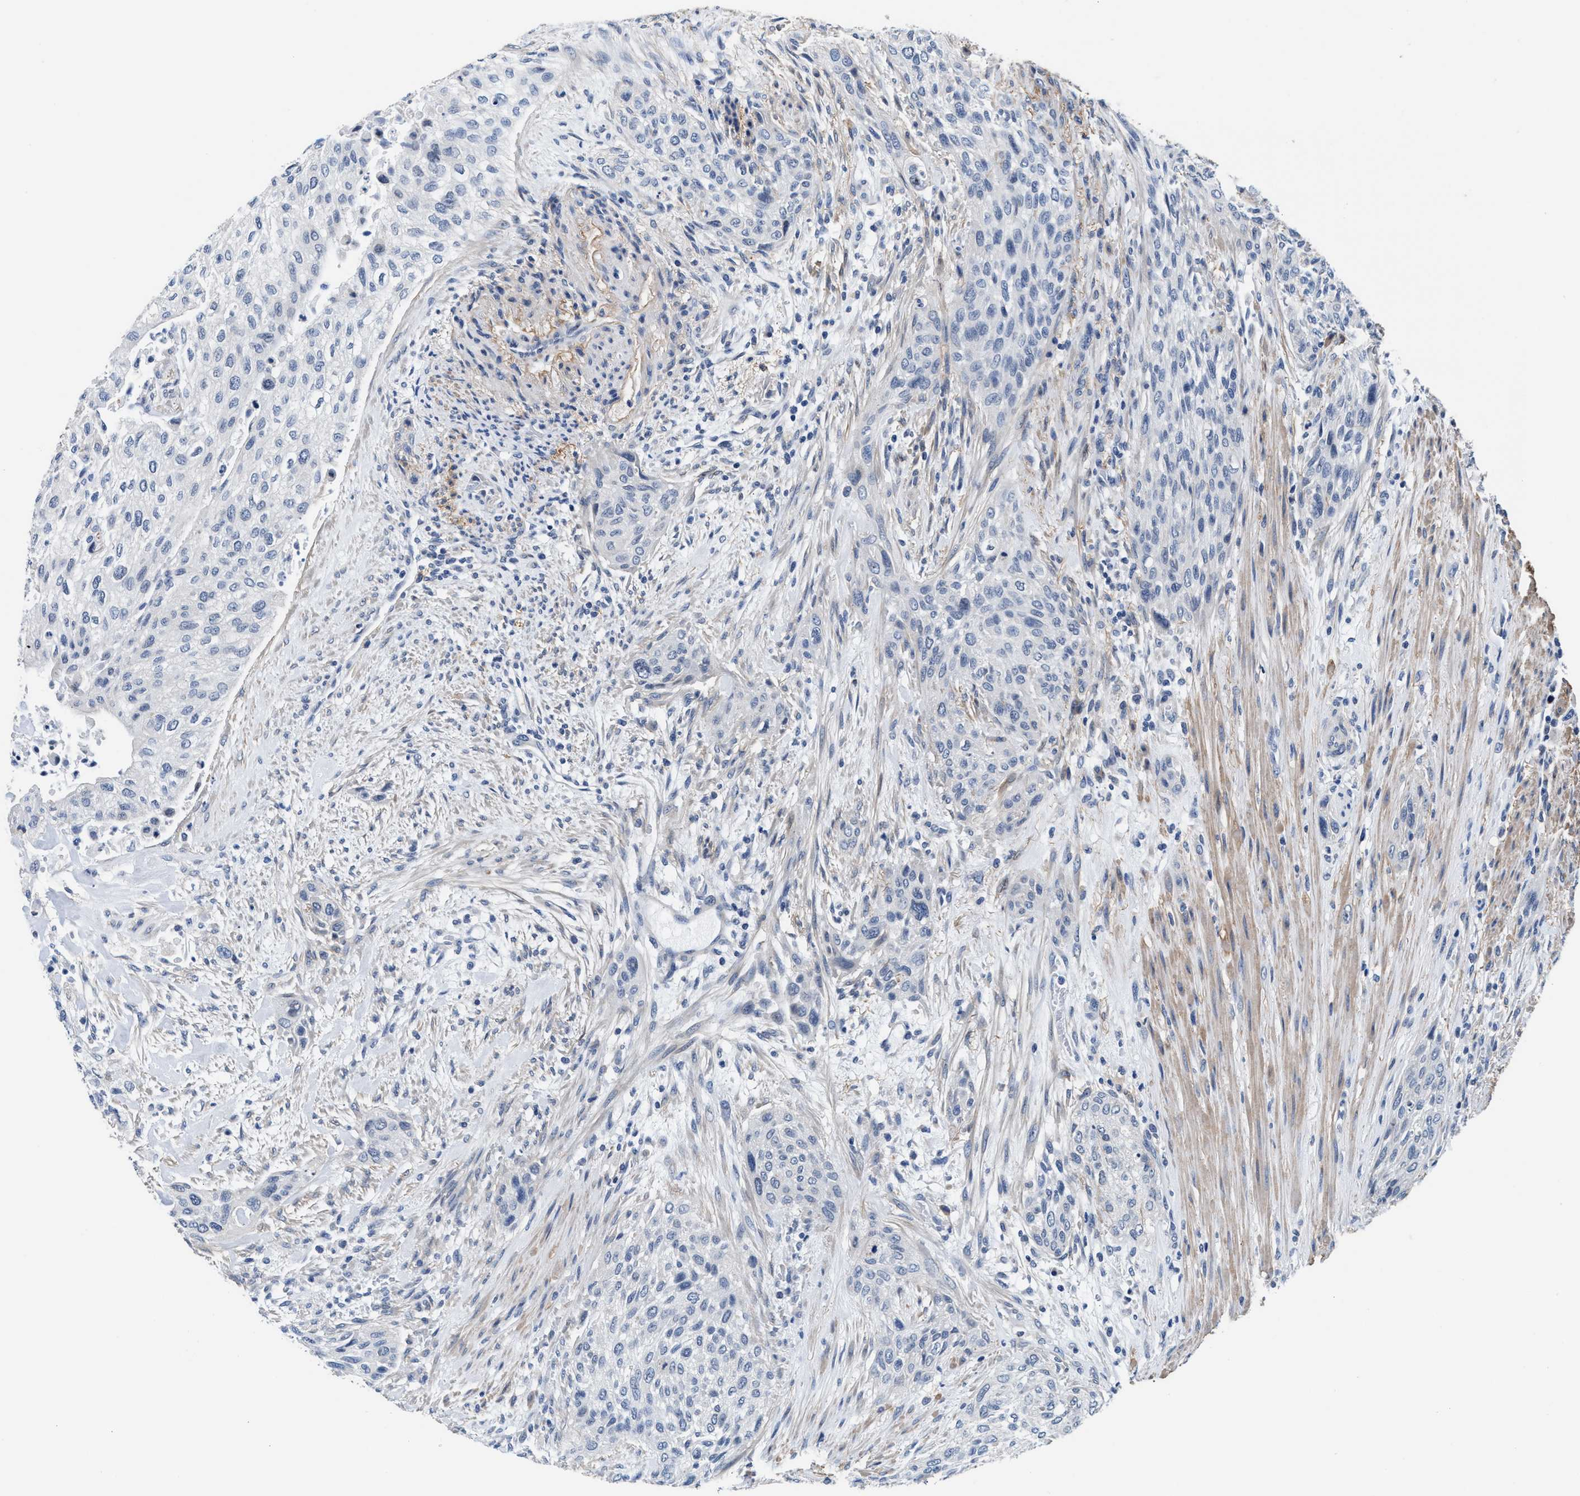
{"staining": {"intensity": "negative", "quantity": "none", "location": "none"}, "tissue": "urothelial cancer", "cell_type": "Tumor cells", "image_type": "cancer", "snomed": [{"axis": "morphology", "description": "Urothelial carcinoma, Low grade"}, {"axis": "morphology", "description": "Urothelial carcinoma, High grade"}, {"axis": "topography", "description": "Urinary bladder"}], "caption": "Immunohistochemistry (IHC) image of high-grade urothelial carcinoma stained for a protein (brown), which exhibits no expression in tumor cells.", "gene": "MYH3", "patient": {"sex": "male", "age": 35}}